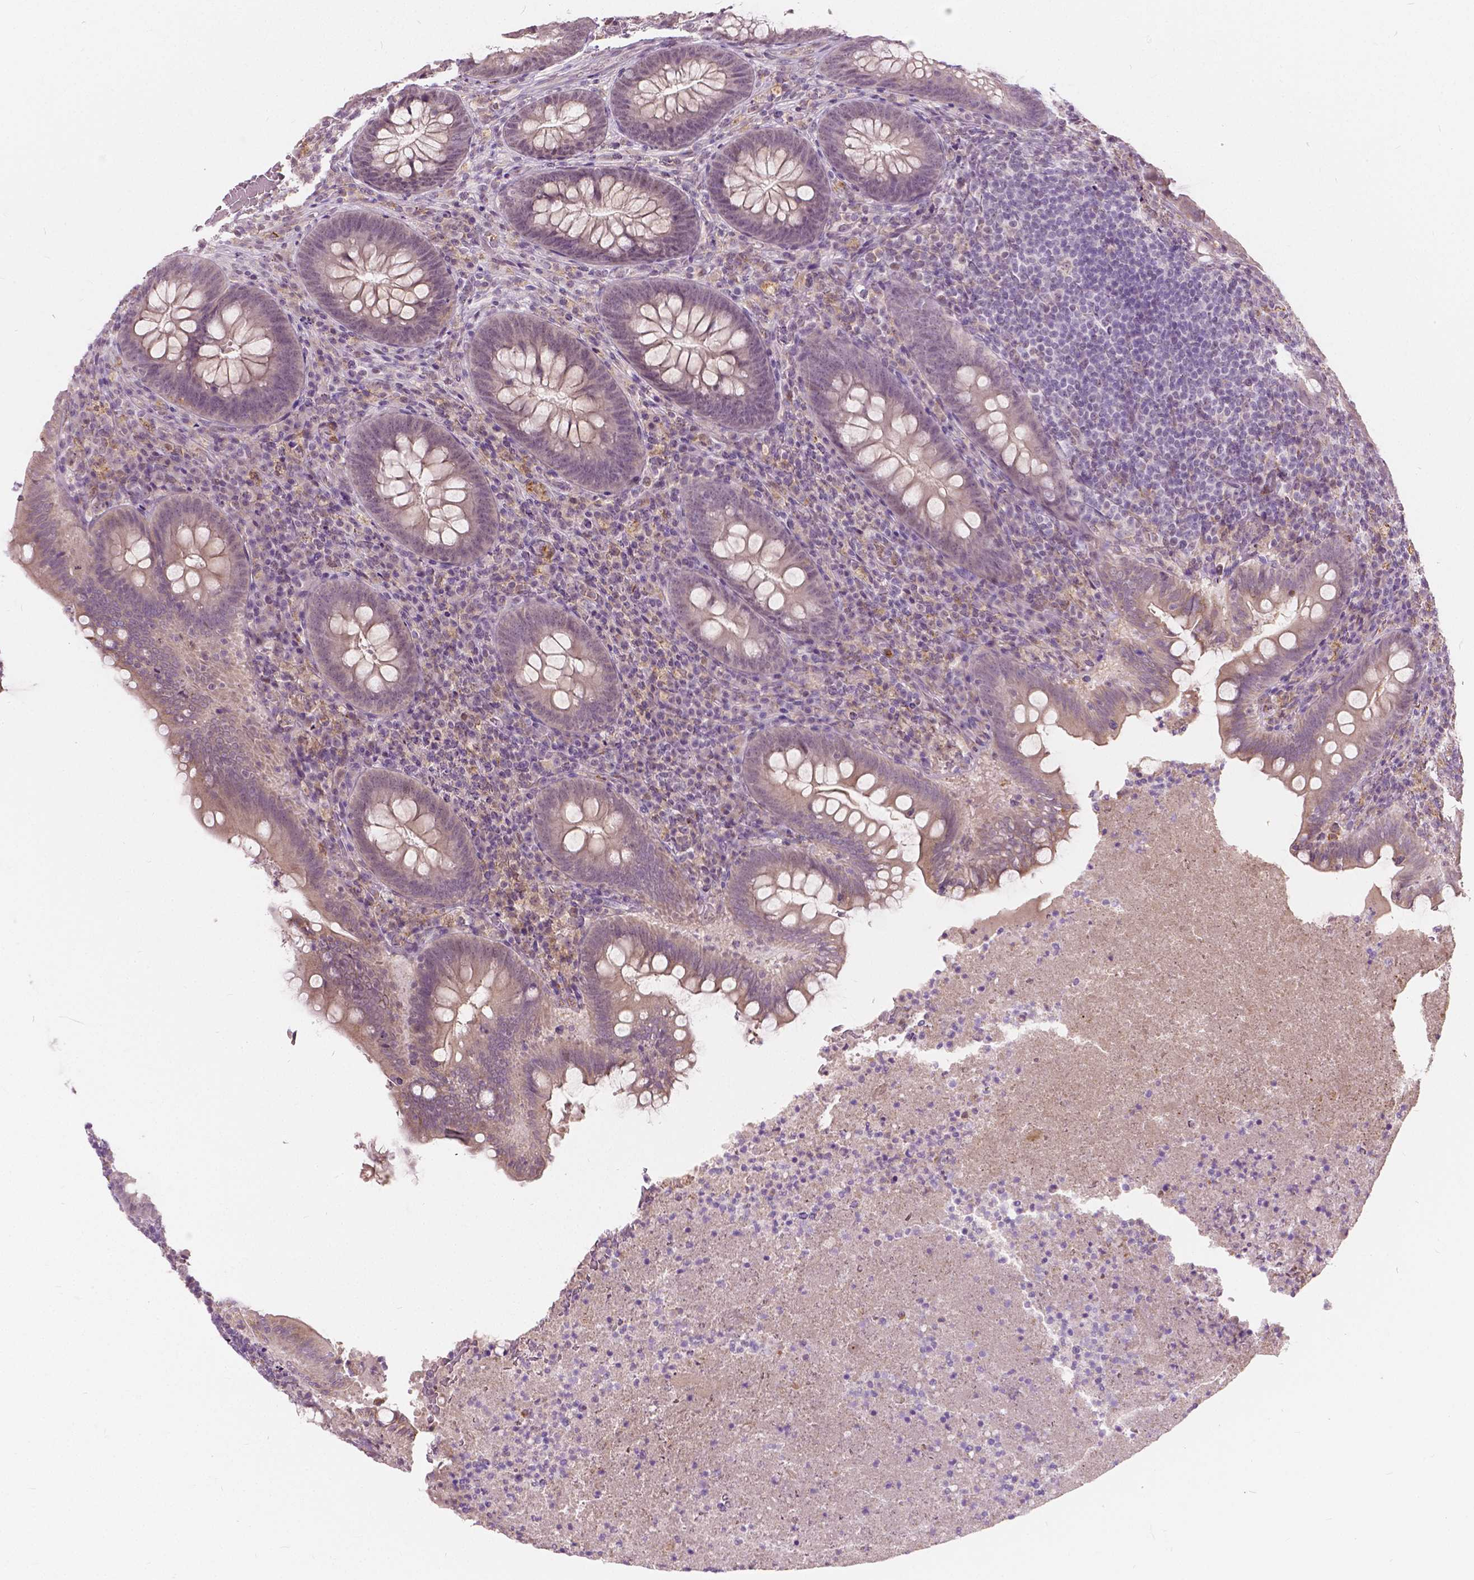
{"staining": {"intensity": "weak", "quantity": "25%-75%", "location": "cytoplasmic/membranous,nuclear"}, "tissue": "appendix", "cell_type": "Glandular cells", "image_type": "normal", "snomed": [{"axis": "morphology", "description": "Normal tissue, NOS"}, {"axis": "topography", "description": "Appendix"}], "caption": "IHC image of normal appendix: appendix stained using immunohistochemistry (IHC) shows low levels of weak protein expression localized specifically in the cytoplasmic/membranous,nuclear of glandular cells, appearing as a cytoplasmic/membranous,nuclear brown color.", "gene": "DLX6", "patient": {"sex": "male", "age": 47}}